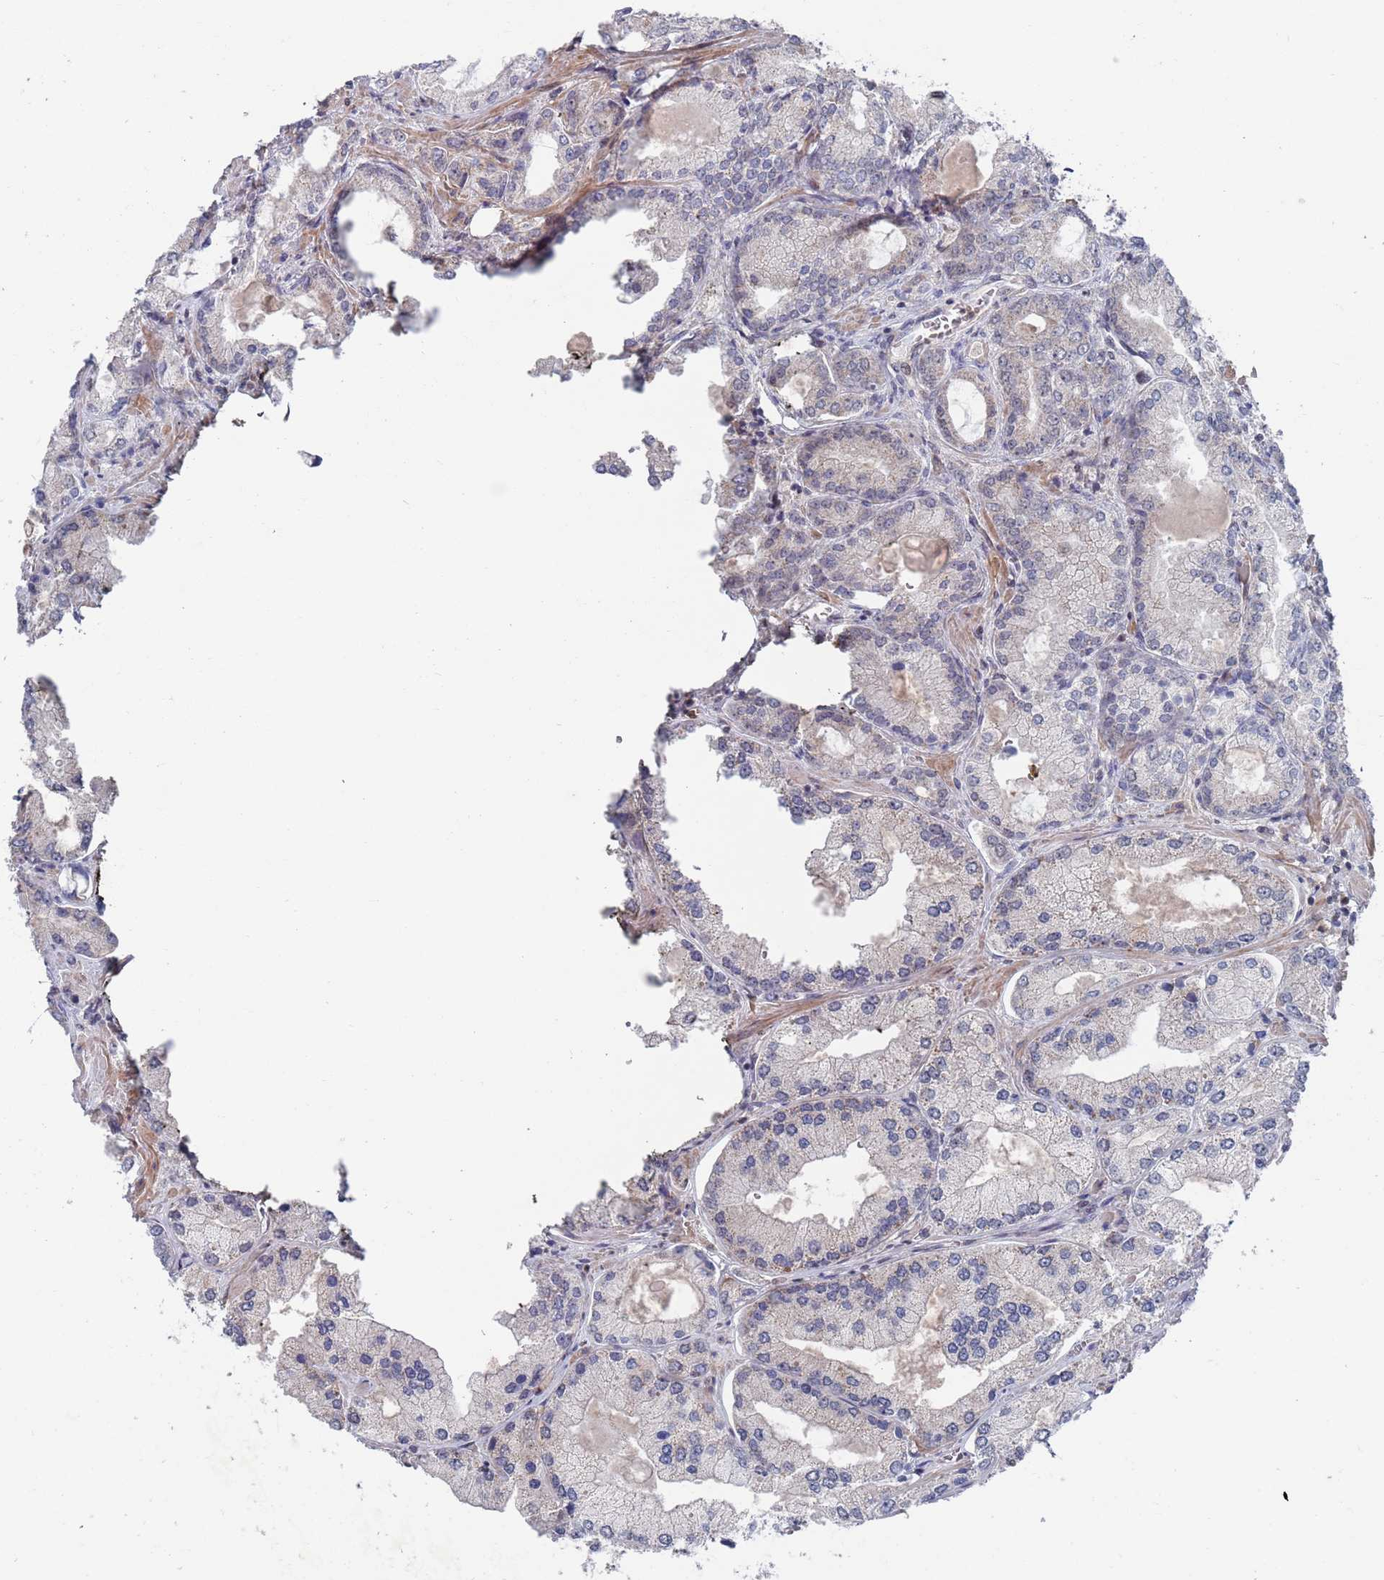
{"staining": {"intensity": "negative", "quantity": "none", "location": "none"}, "tissue": "prostate cancer", "cell_type": "Tumor cells", "image_type": "cancer", "snomed": [{"axis": "morphology", "description": "Adenocarcinoma, High grade"}, {"axis": "topography", "description": "Prostate"}], "caption": "The IHC histopathology image has no significant positivity in tumor cells of prostate cancer (high-grade adenocarcinoma) tissue.", "gene": "RPP25", "patient": {"sex": "male", "age": 68}}